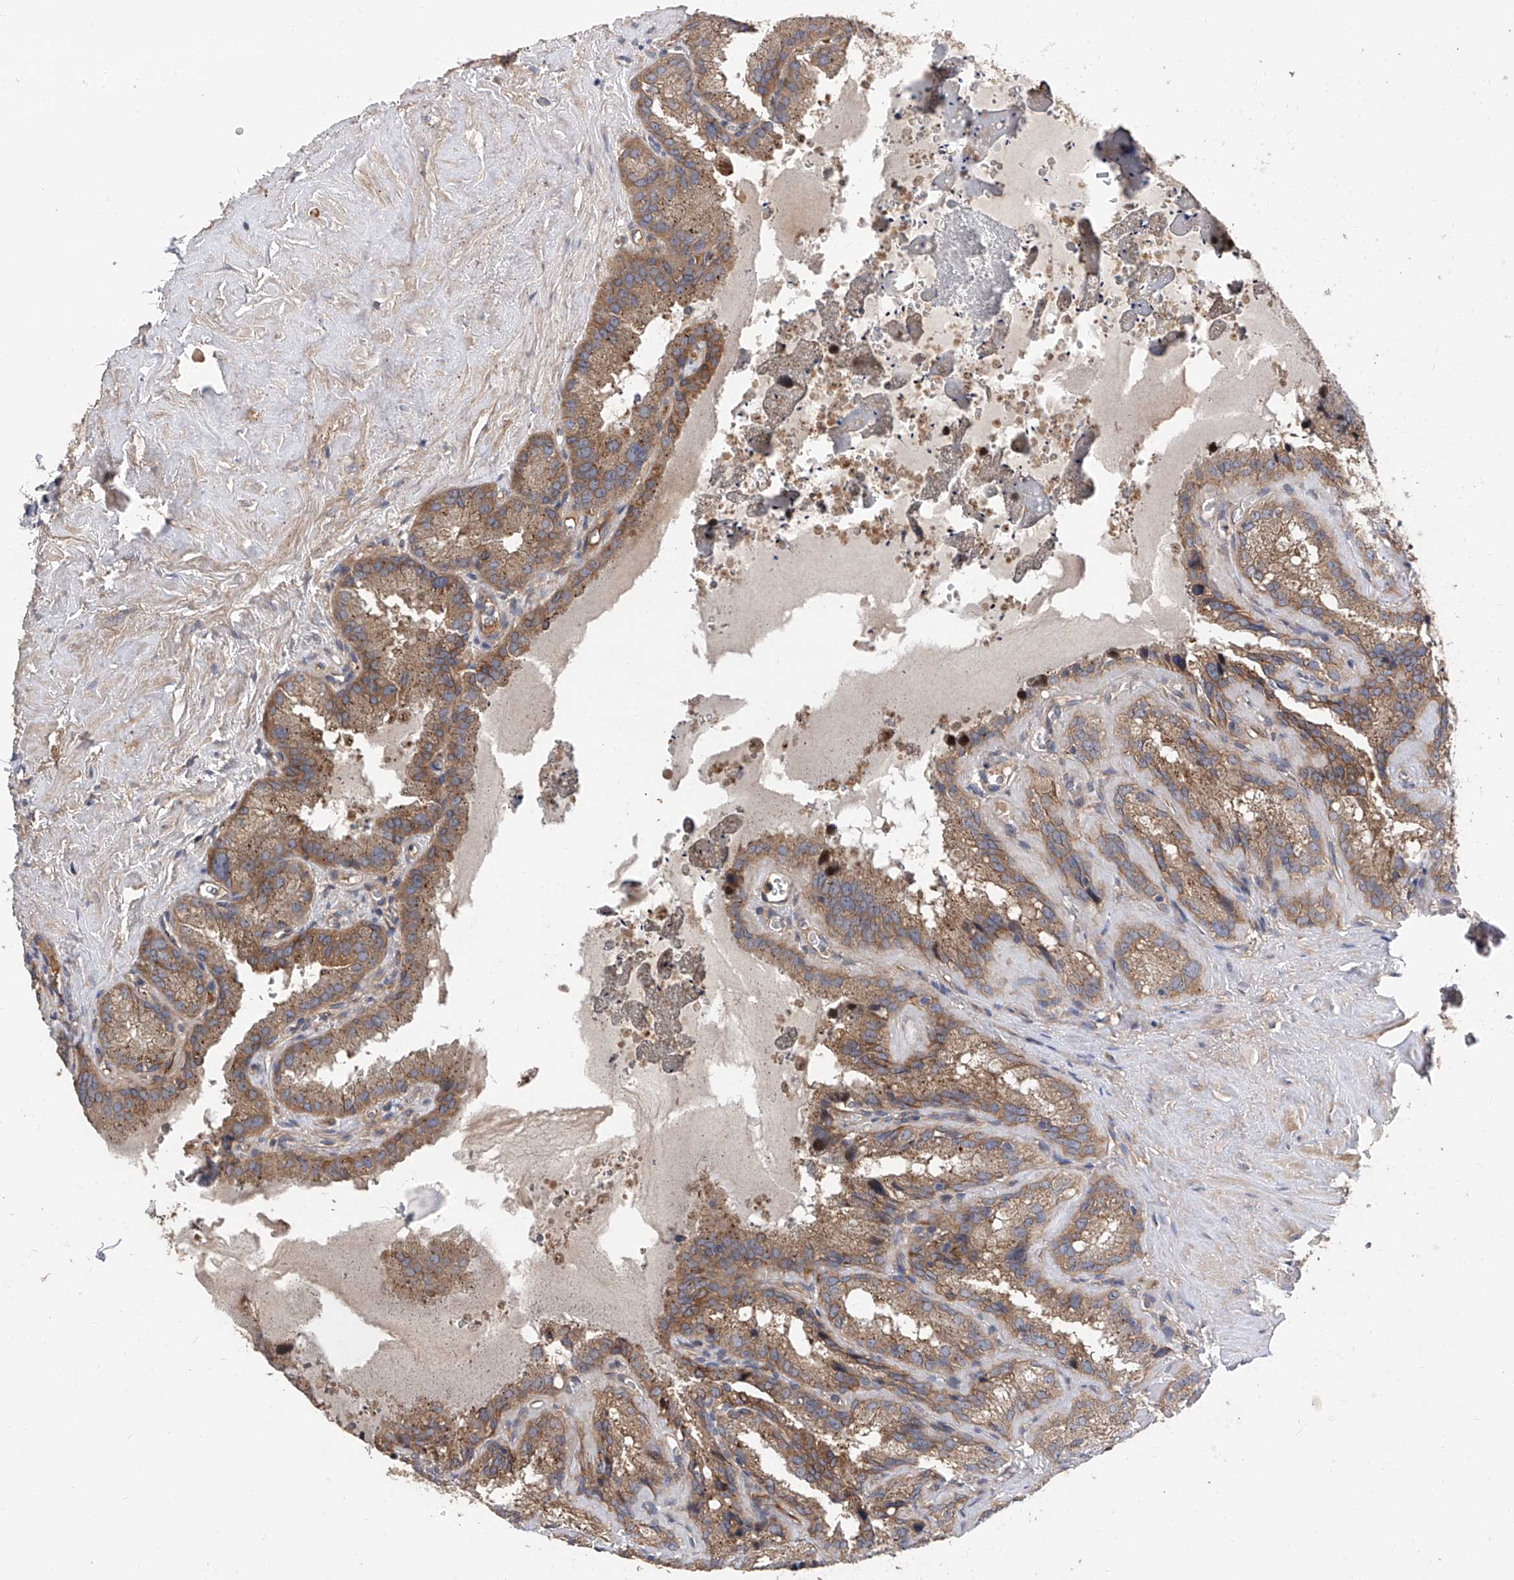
{"staining": {"intensity": "moderate", "quantity": ">75%", "location": "cytoplasmic/membranous"}, "tissue": "seminal vesicle", "cell_type": "Glandular cells", "image_type": "normal", "snomed": [{"axis": "morphology", "description": "Normal tissue, NOS"}, {"axis": "topography", "description": "Prostate"}, {"axis": "topography", "description": "Seminal veicle"}], "caption": "Immunohistochemistry (IHC) (DAB) staining of normal seminal vesicle shows moderate cytoplasmic/membranous protein expression in approximately >75% of glandular cells.", "gene": "PTK2", "patient": {"sex": "male", "age": 59}}